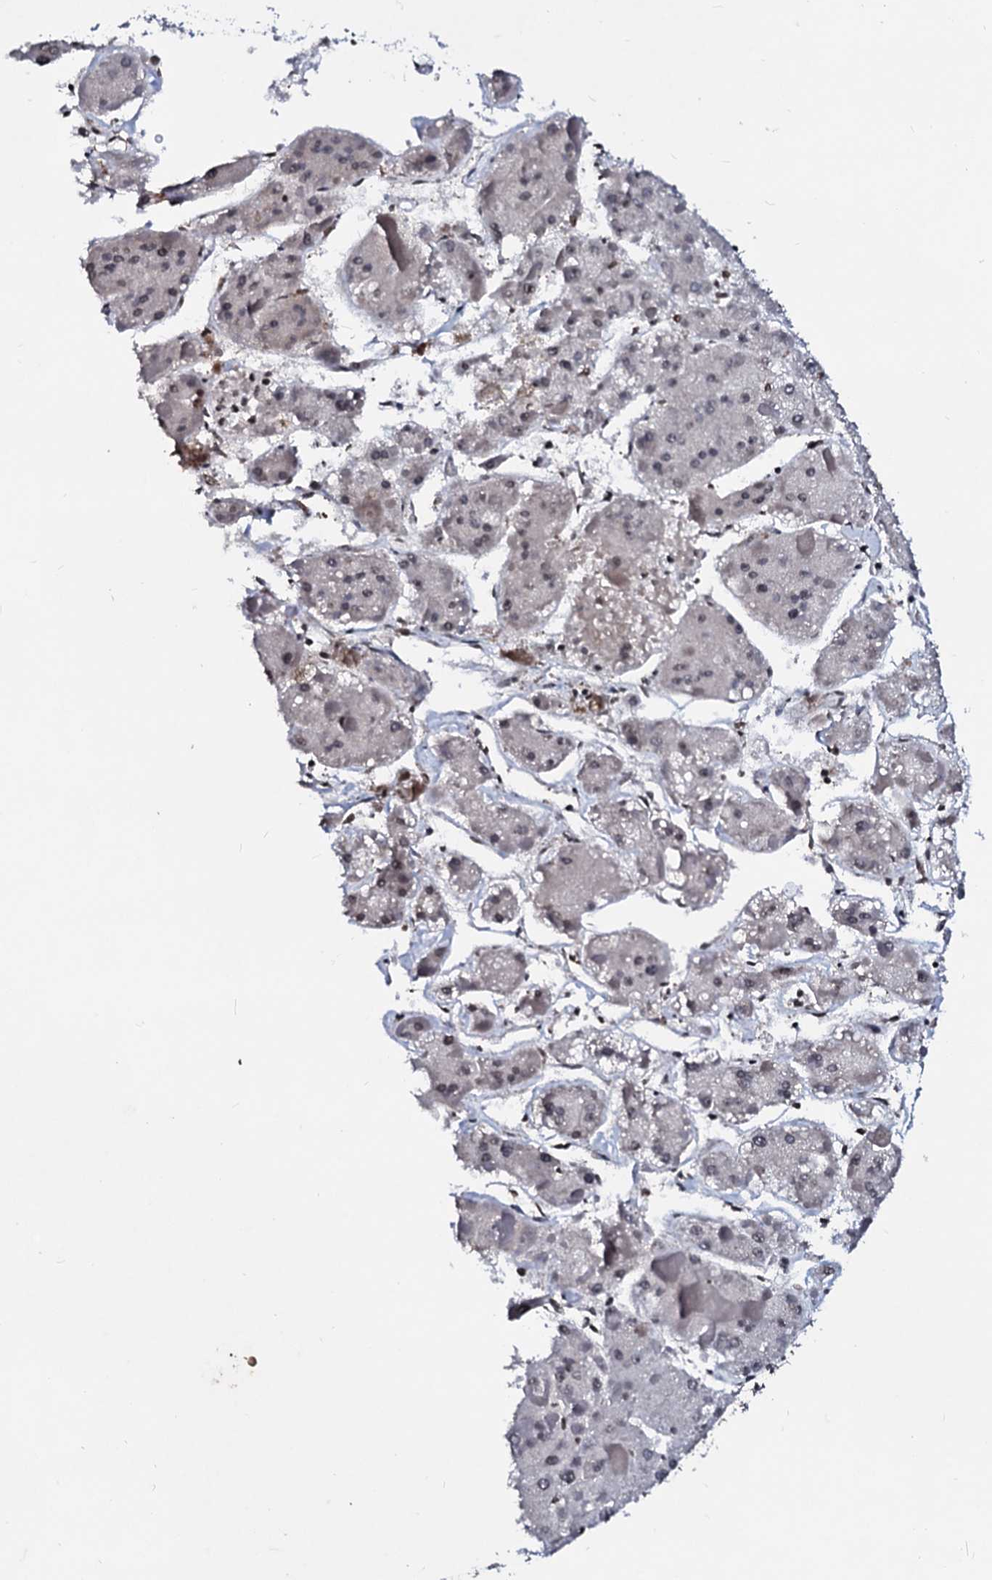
{"staining": {"intensity": "weak", "quantity": "<25%", "location": "nuclear"}, "tissue": "liver cancer", "cell_type": "Tumor cells", "image_type": "cancer", "snomed": [{"axis": "morphology", "description": "Carcinoma, Hepatocellular, NOS"}, {"axis": "topography", "description": "Liver"}], "caption": "This is a image of immunohistochemistry staining of liver hepatocellular carcinoma, which shows no expression in tumor cells.", "gene": "LSM11", "patient": {"sex": "female", "age": 73}}